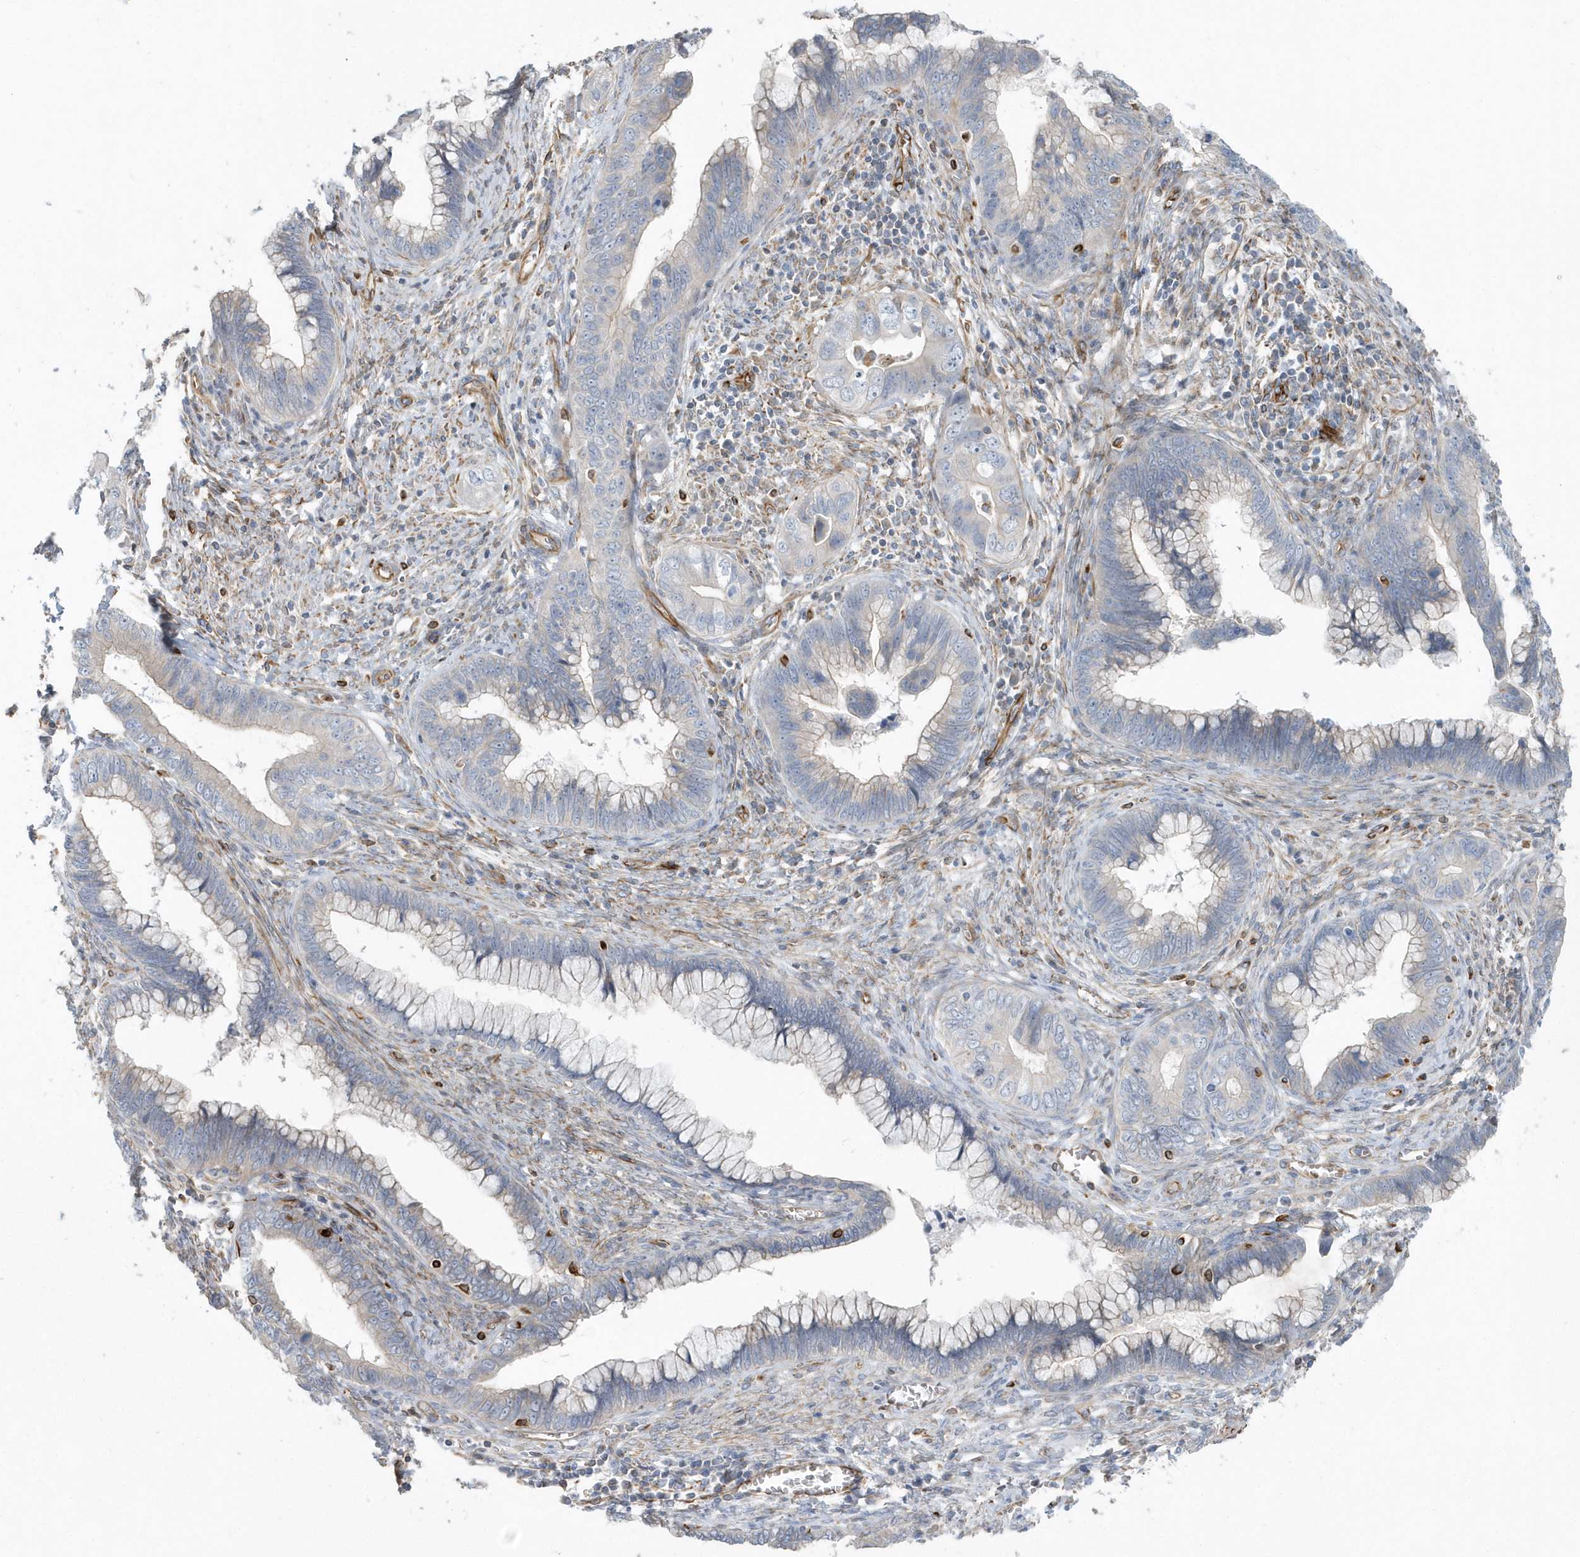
{"staining": {"intensity": "negative", "quantity": "none", "location": "none"}, "tissue": "cervical cancer", "cell_type": "Tumor cells", "image_type": "cancer", "snomed": [{"axis": "morphology", "description": "Adenocarcinoma, NOS"}, {"axis": "topography", "description": "Cervix"}], "caption": "Cervical adenocarcinoma was stained to show a protein in brown. There is no significant expression in tumor cells.", "gene": "RAB17", "patient": {"sex": "female", "age": 44}}